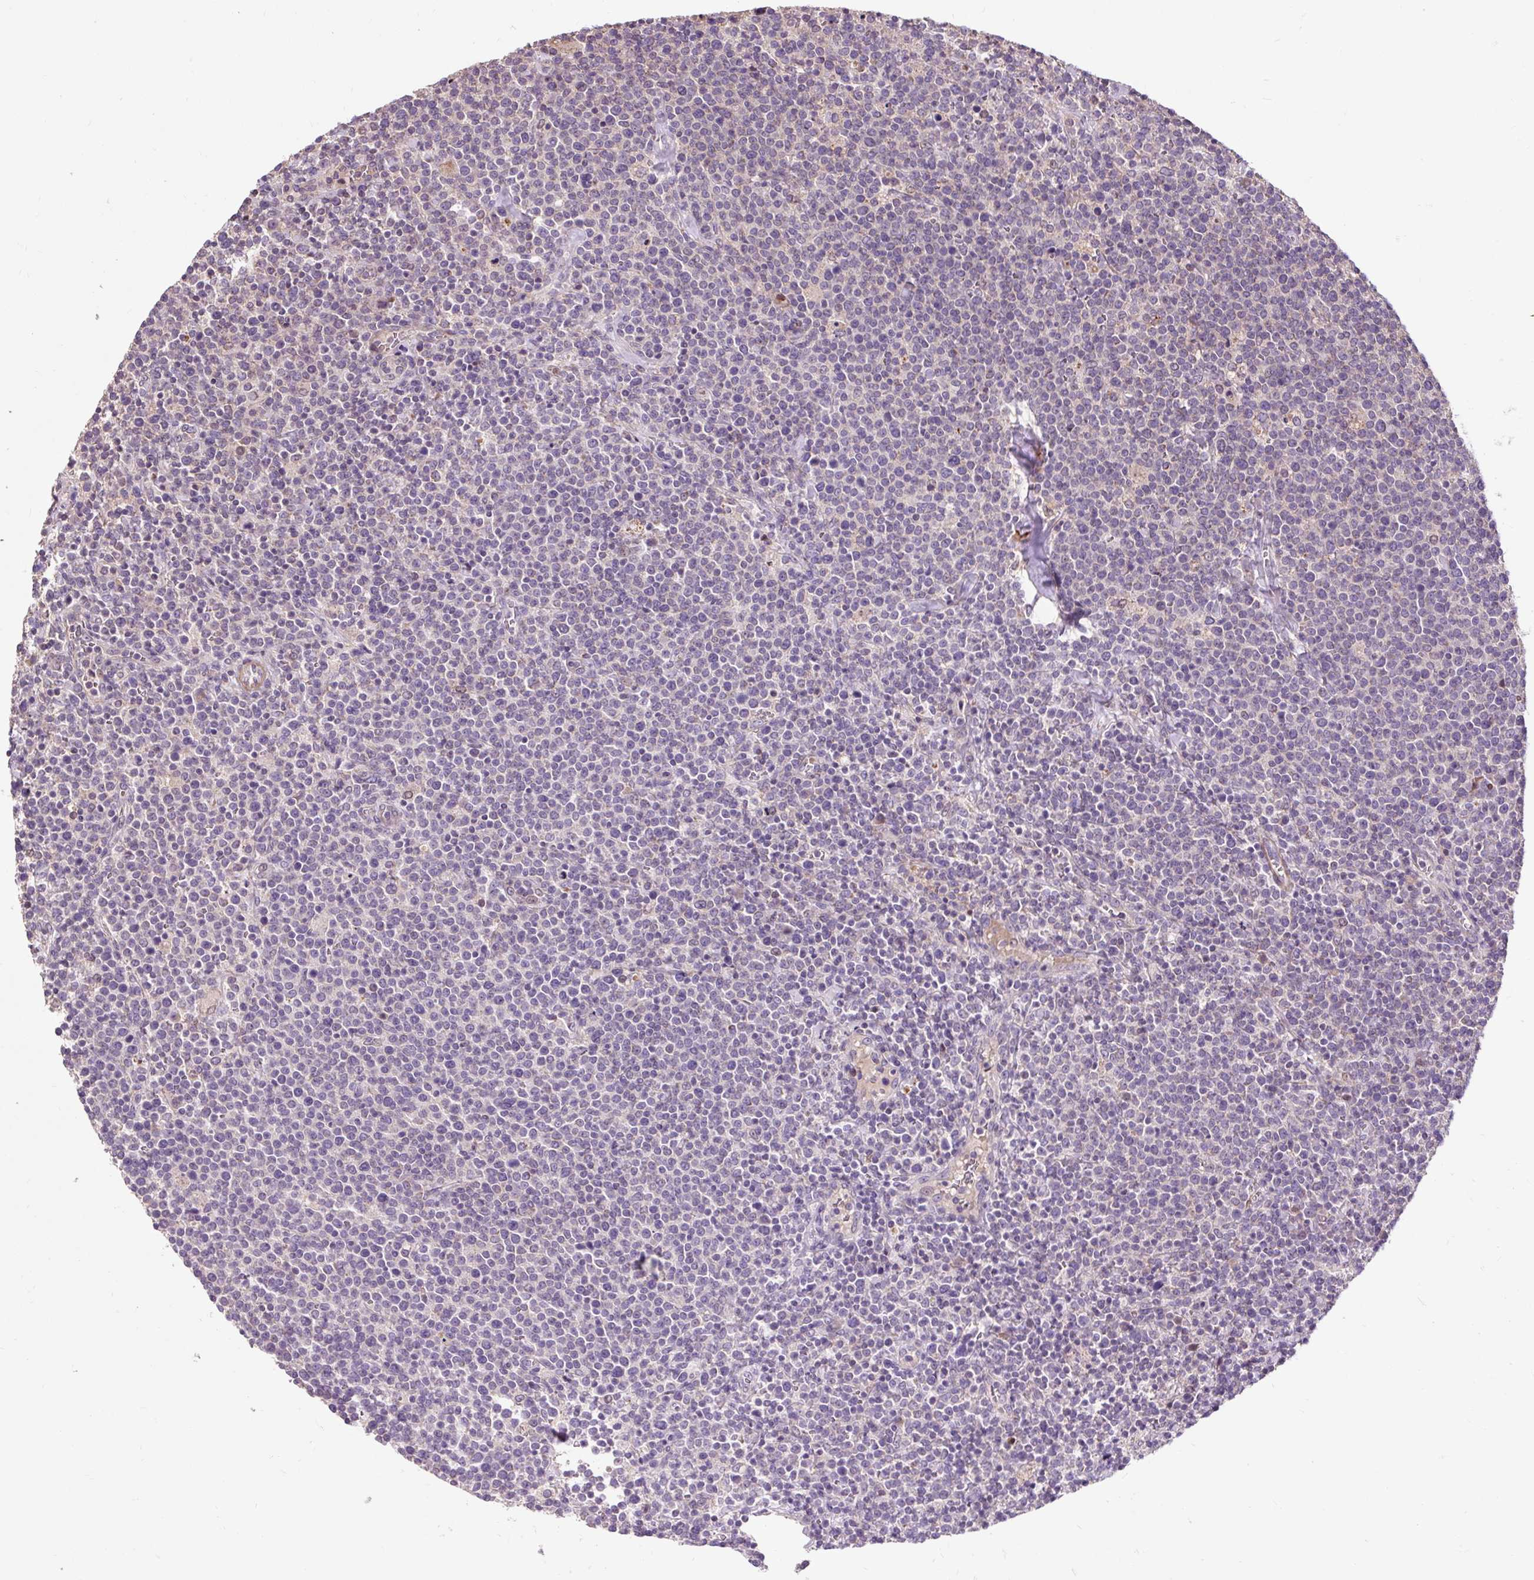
{"staining": {"intensity": "negative", "quantity": "none", "location": "none"}, "tissue": "lymphoma", "cell_type": "Tumor cells", "image_type": "cancer", "snomed": [{"axis": "morphology", "description": "Malignant lymphoma, non-Hodgkin's type, High grade"}, {"axis": "topography", "description": "Lymph node"}], "caption": "Protein analysis of lymphoma reveals no significant positivity in tumor cells. (Immunohistochemistry, brightfield microscopy, high magnification).", "gene": "PRIMPOL", "patient": {"sex": "male", "age": 61}}